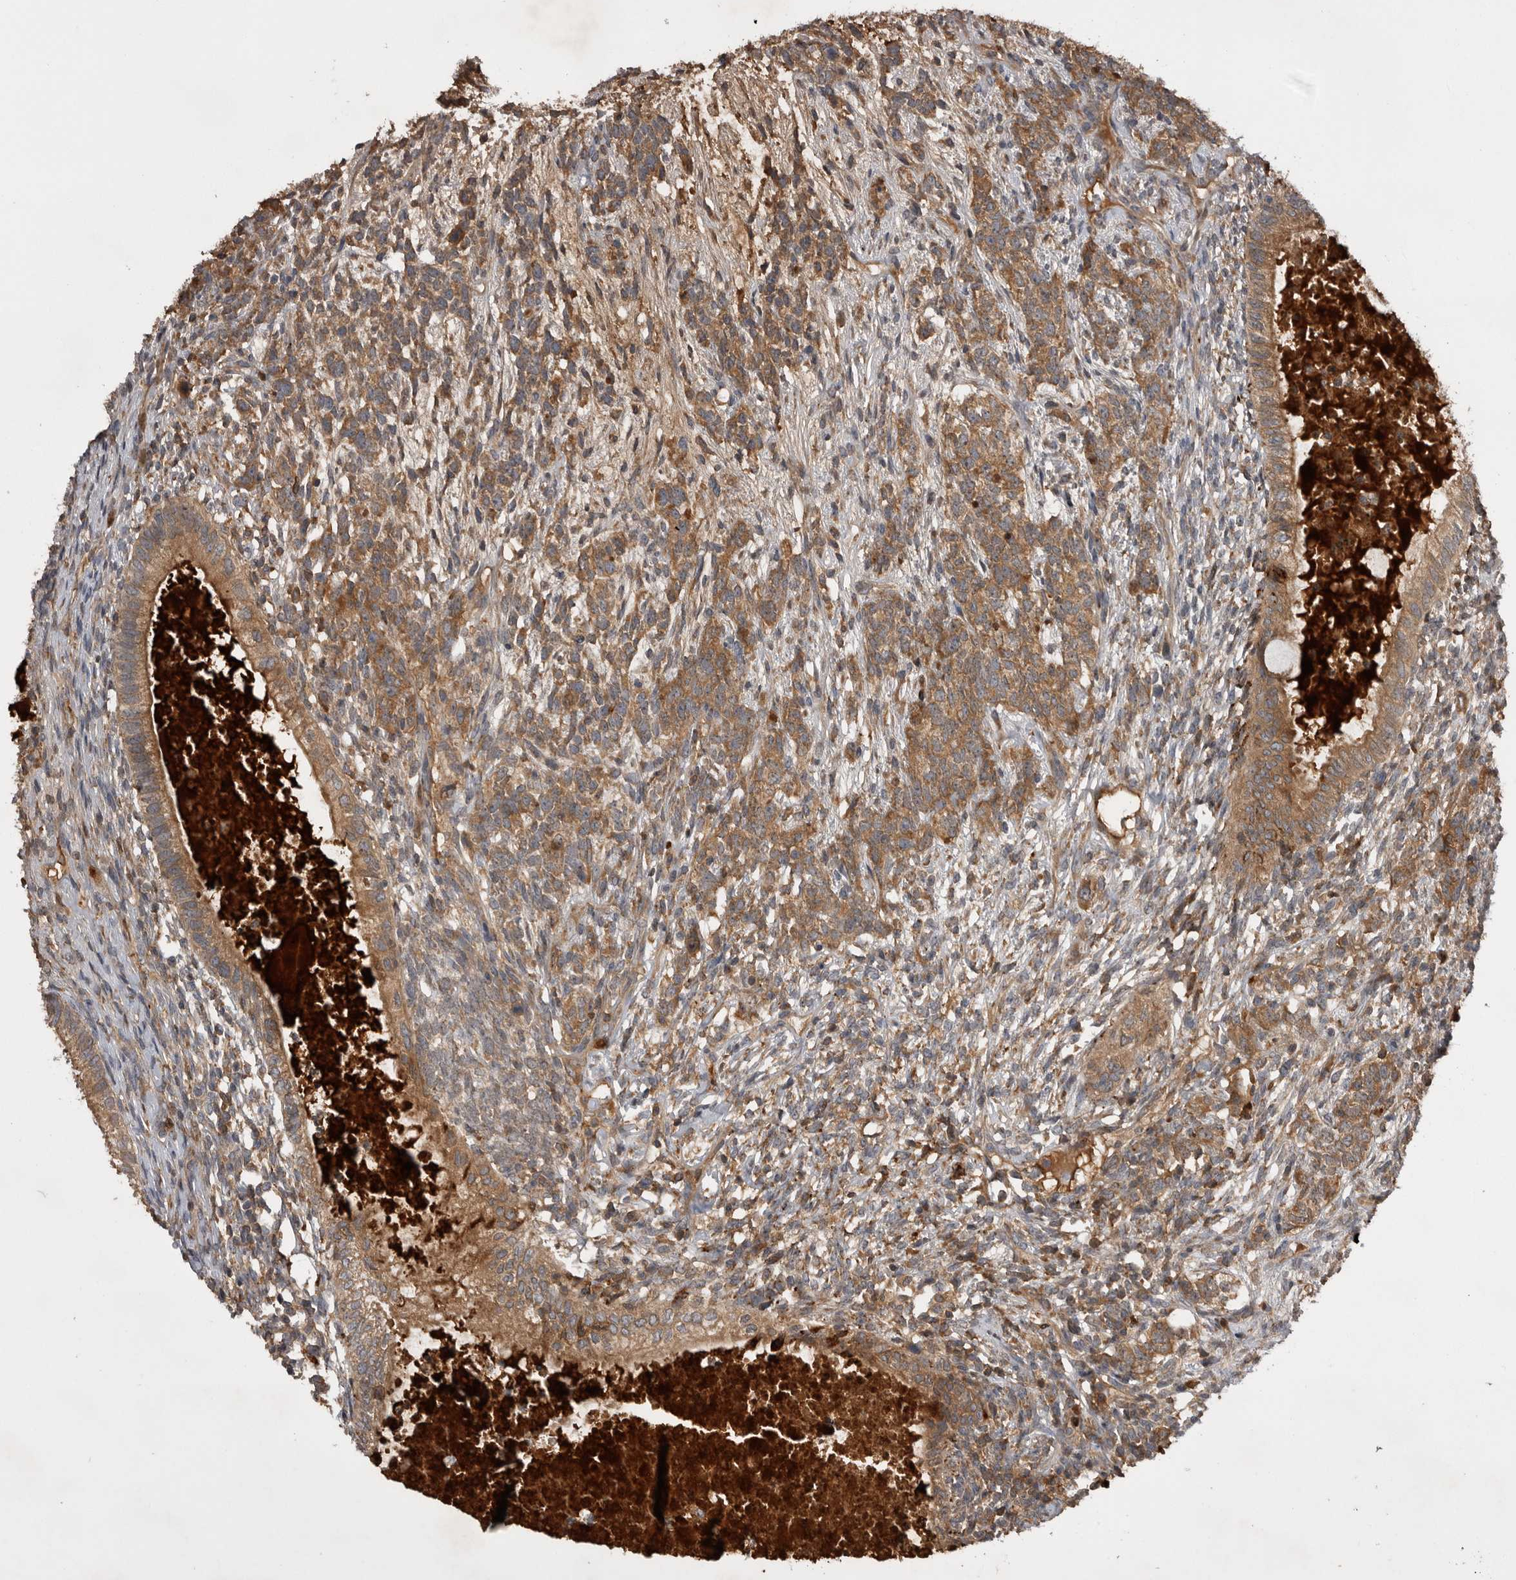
{"staining": {"intensity": "moderate", "quantity": ">75%", "location": "cytoplasmic/membranous"}, "tissue": "testis cancer", "cell_type": "Tumor cells", "image_type": "cancer", "snomed": [{"axis": "morphology", "description": "Seminoma, NOS"}, {"axis": "morphology", "description": "Carcinoma, Embryonal, NOS"}, {"axis": "topography", "description": "Testis"}], "caption": "Human testis cancer (seminoma) stained with a protein marker displays moderate staining in tumor cells.", "gene": "RAB3GAP2", "patient": {"sex": "male", "age": 28}}